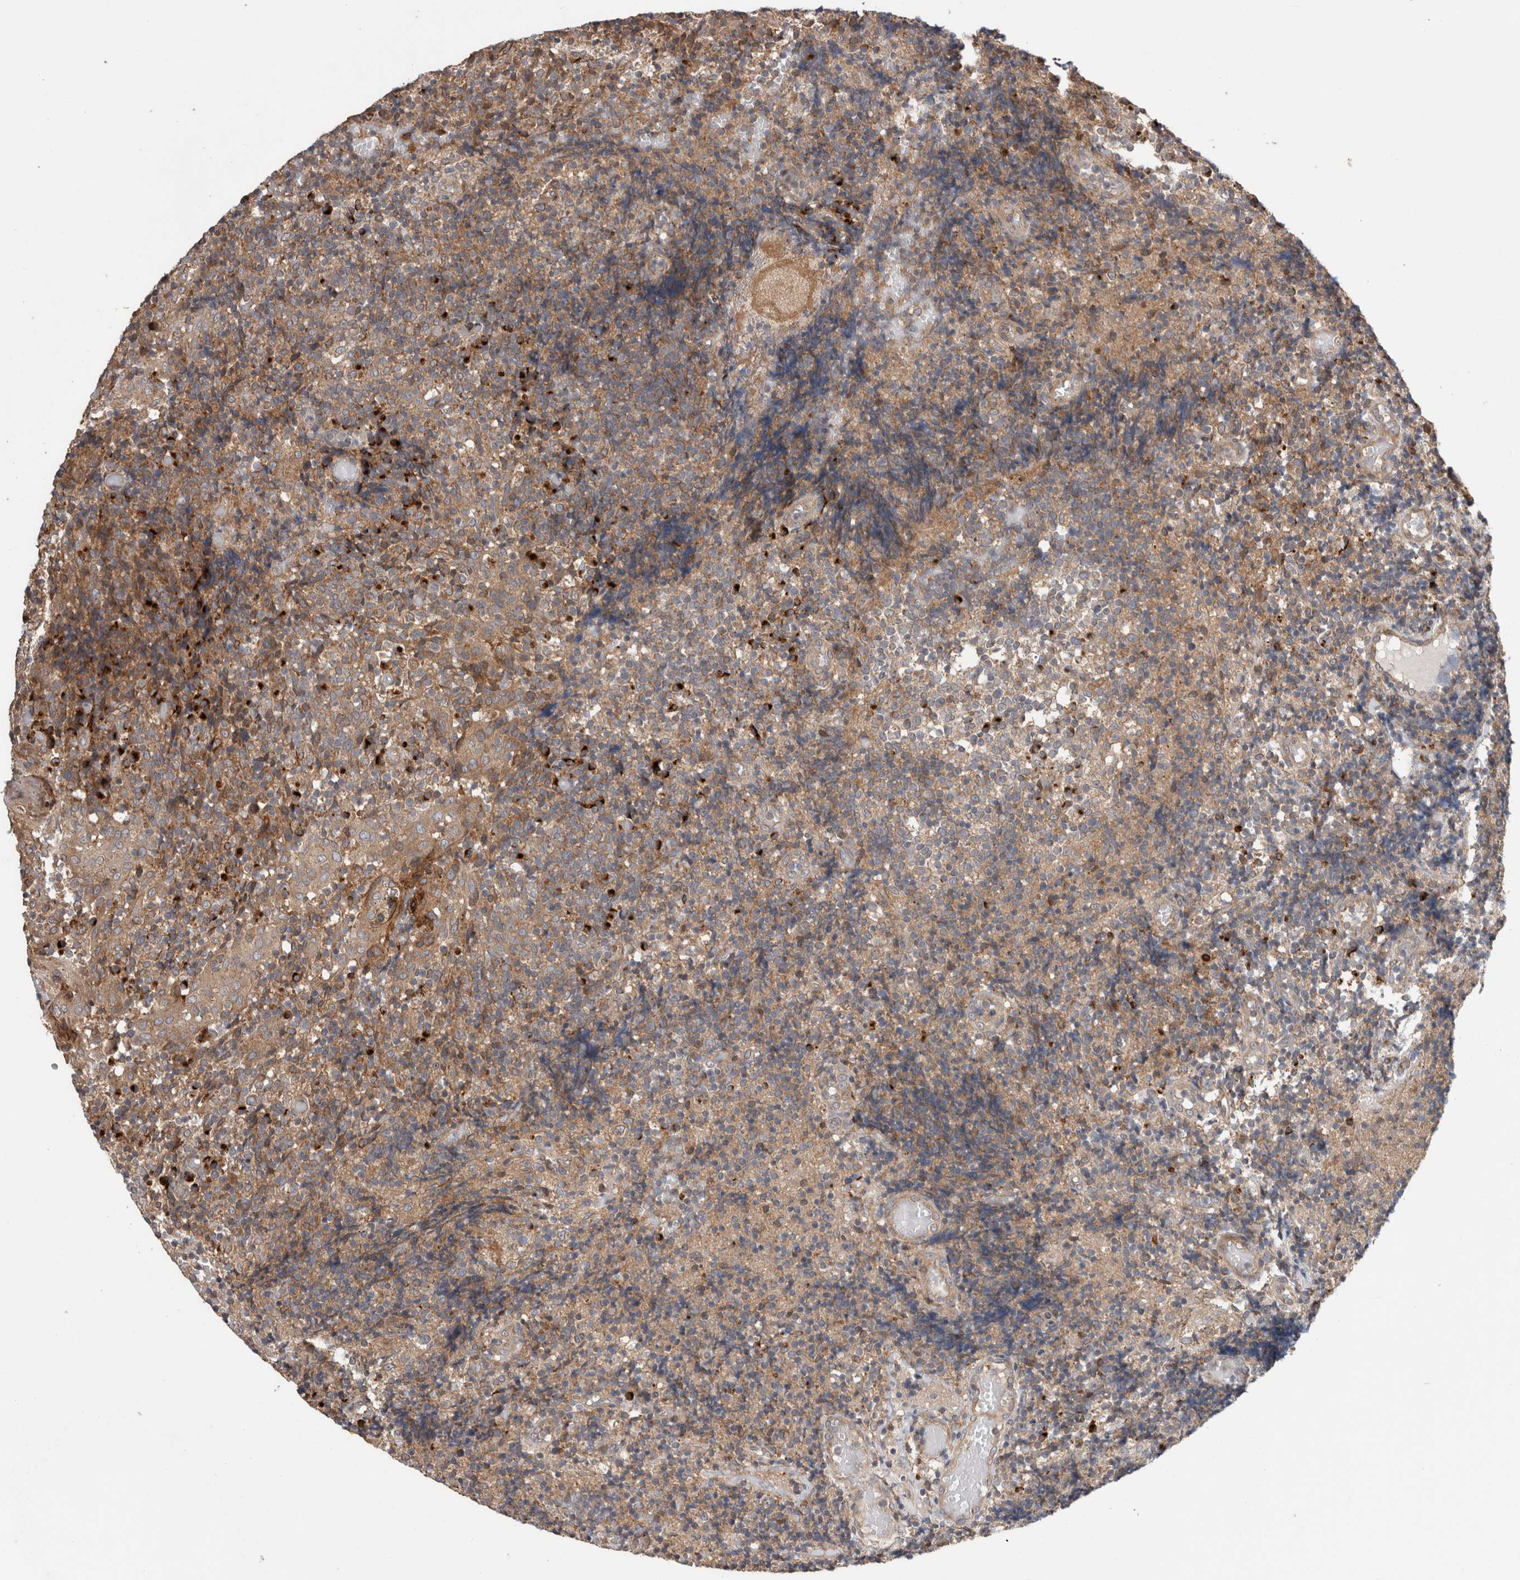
{"staining": {"intensity": "weak", "quantity": ">75%", "location": "cytoplasmic/membranous"}, "tissue": "tonsil", "cell_type": "Germinal center cells", "image_type": "normal", "snomed": [{"axis": "morphology", "description": "Normal tissue, NOS"}, {"axis": "topography", "description": "Tonsil"}], "caption": "Protein staining of unremarkable tonsil exhibits weak cytoplasmic/membranous positivity in about >75% of germinal center cells.", "gene": "TRIM5", "patient": {"sex": "female", "age": 19}}